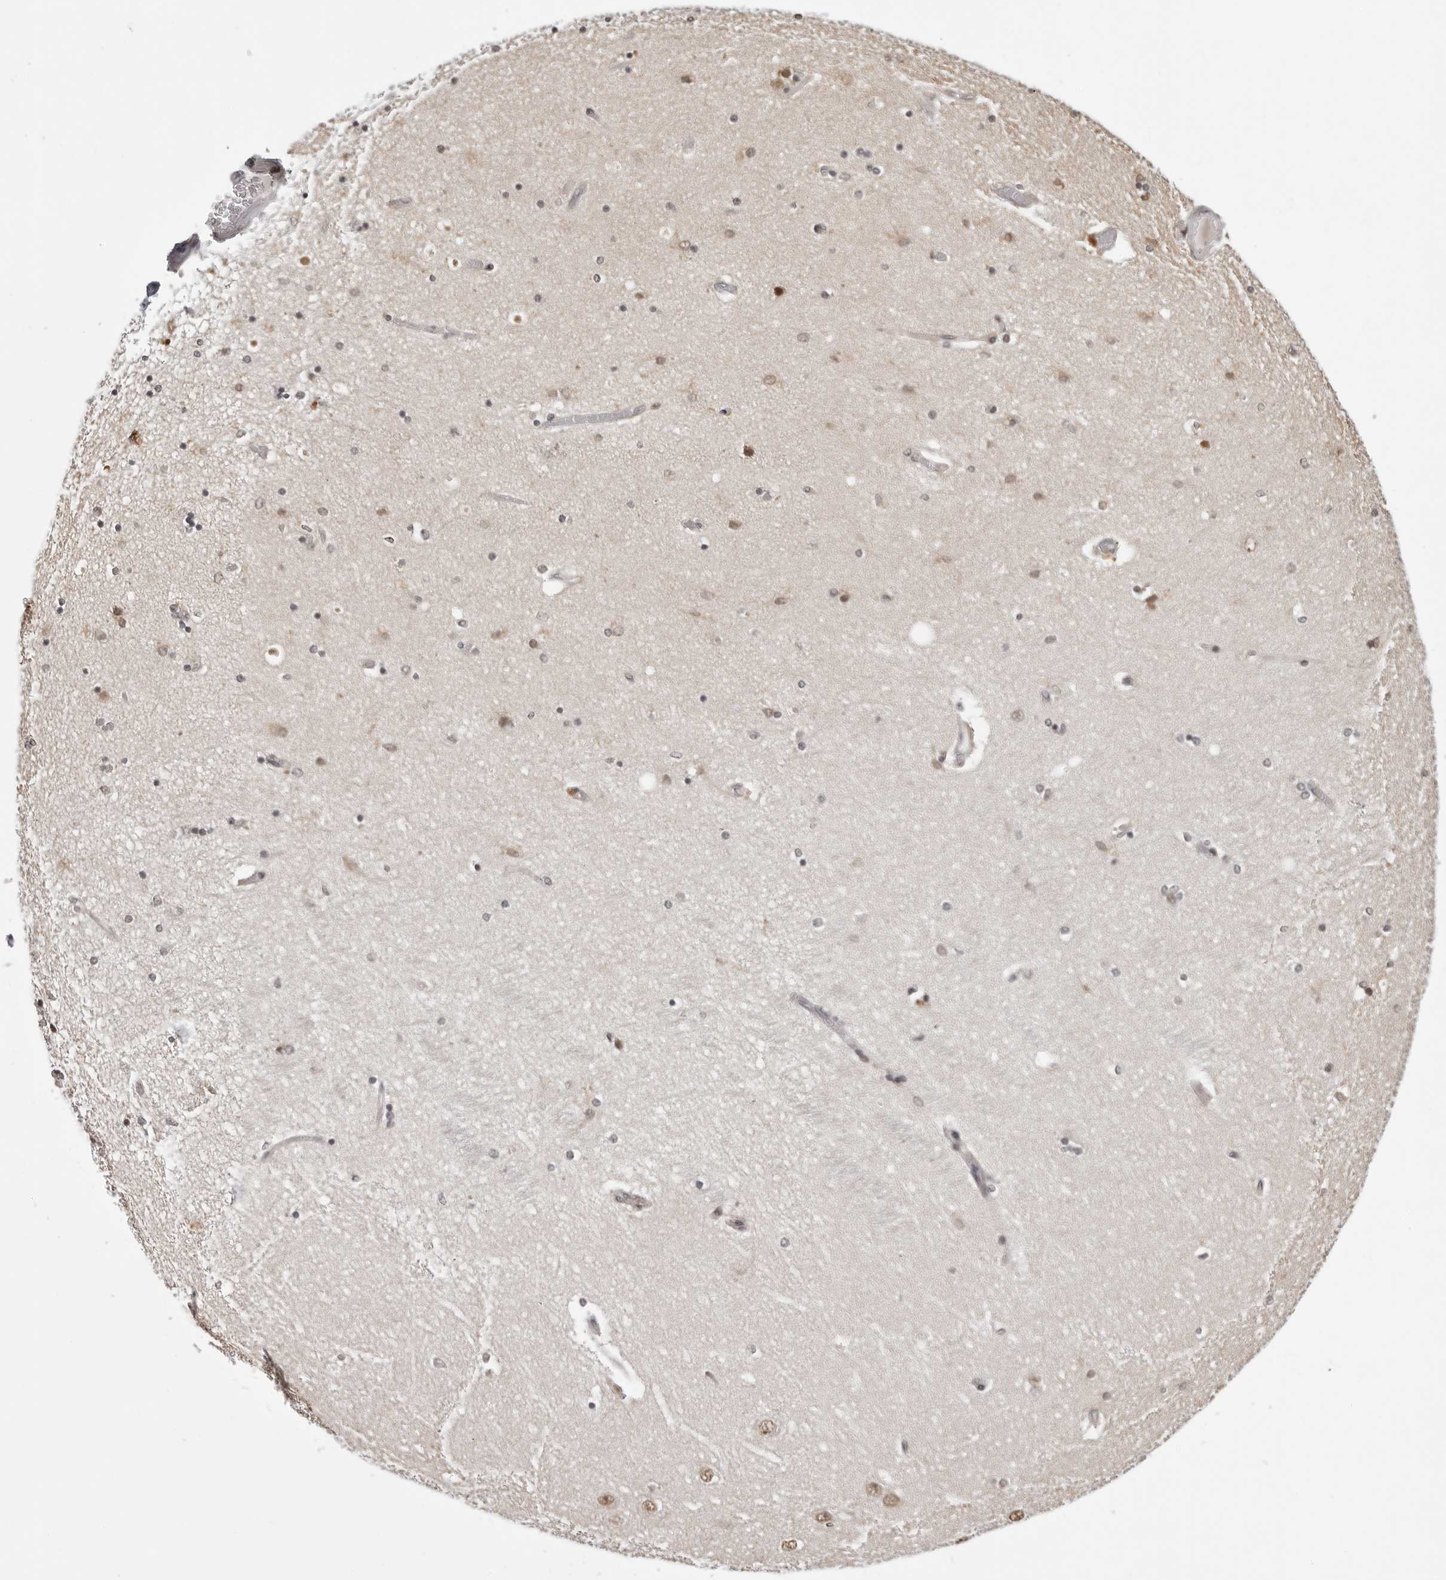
{"staining": {"intensity": "weak", "quantity": "<25%", "location": "nuclear"}, "tissue": "hippocampus", "cell_type": "Glial cells", "image_type": "normal", "snomed": [{"axis": "morphology", "description": "Normal tissue, NOS"}, {"axis": "topography", "description": "Hippocampus"}], "caption": "A high-resolution photomicrograph shows immunohistochemistry (IHC) staining of normal hippocampus, which reveals no significant positivity in glial cells.", "gene": "PHF3", "patient": {"sex": "female", "age": 54}}